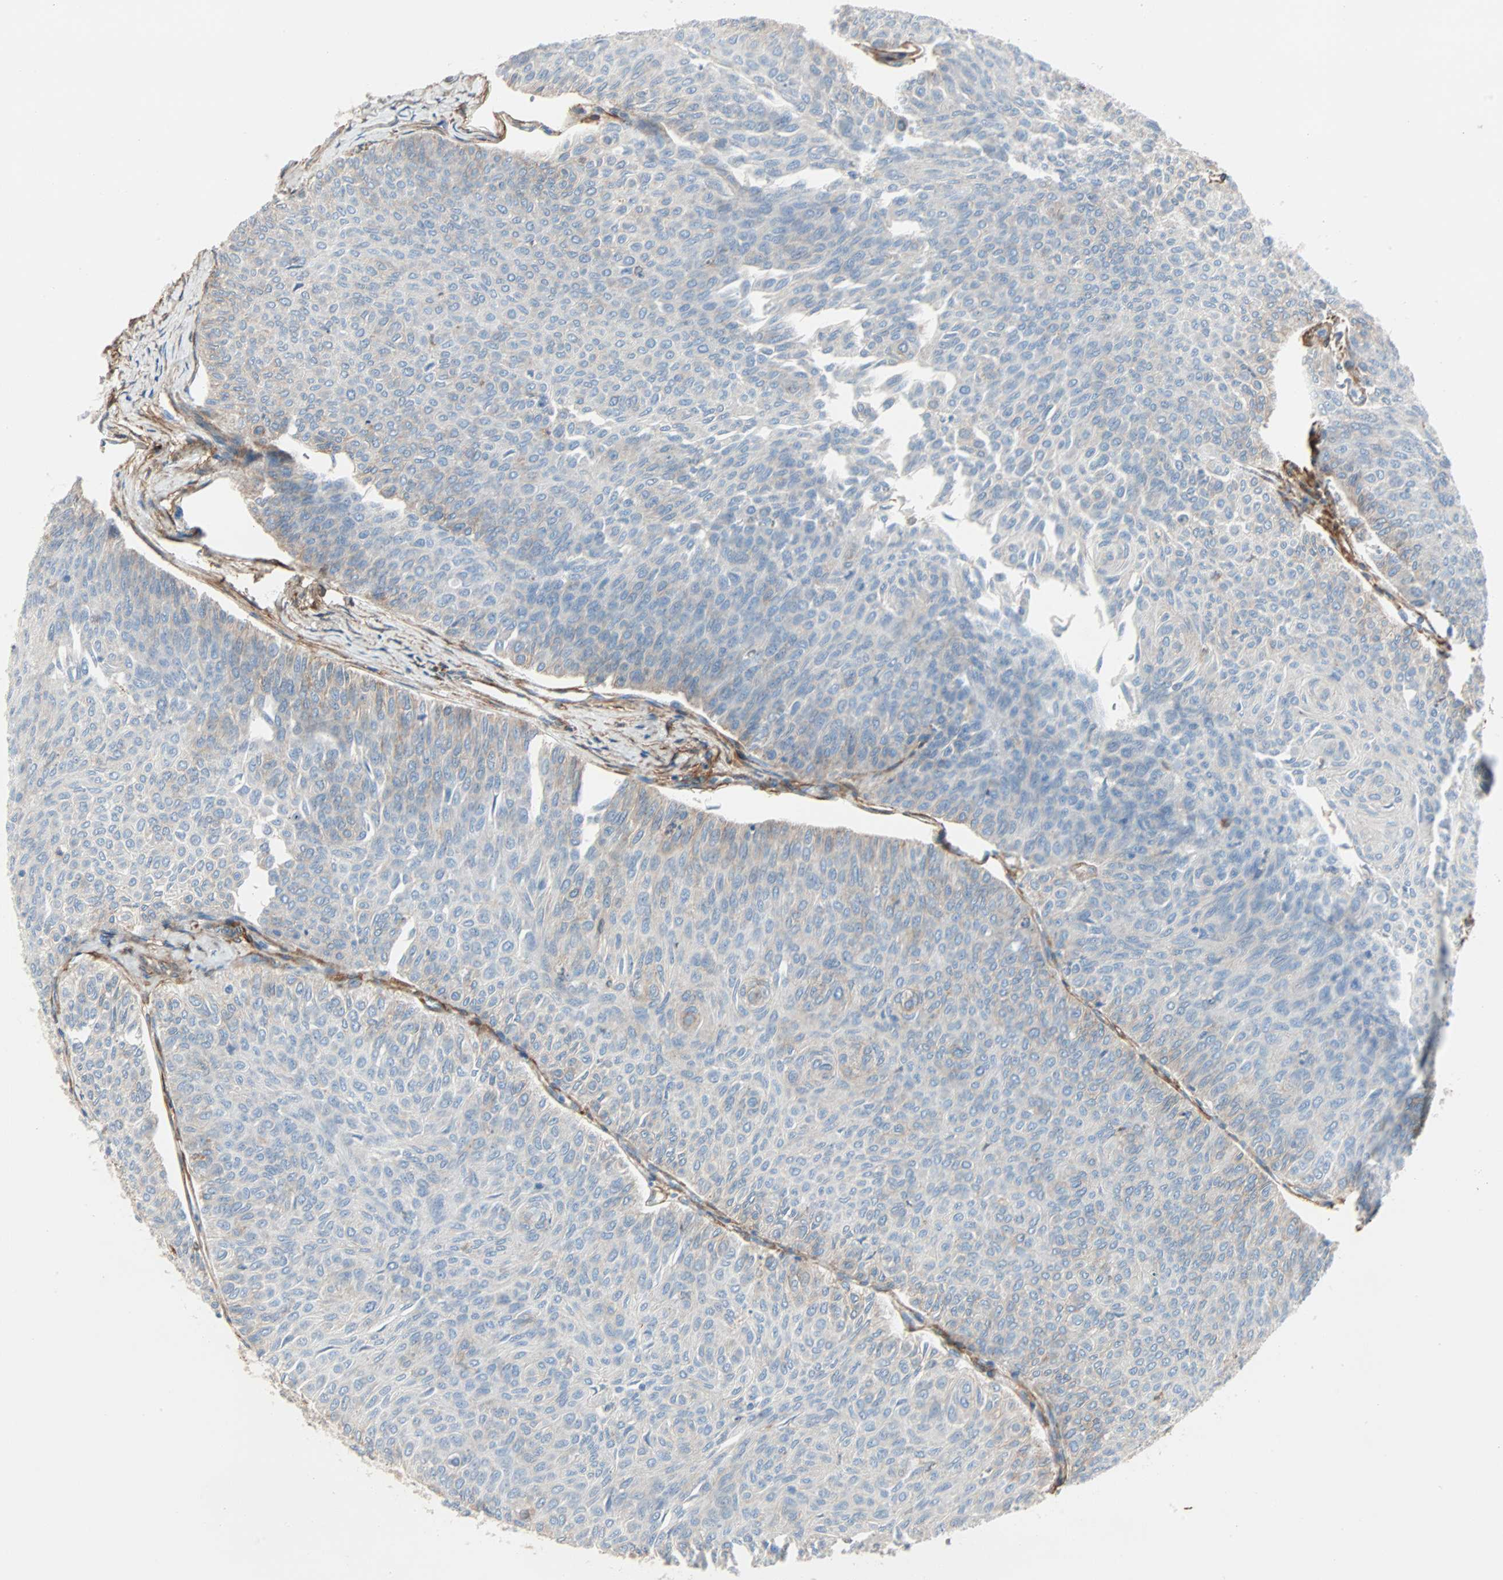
{"staining": {"intensity": "weak", "quantity": "25%-75%", "location": "cytoplasmic/membranous"}, "tissue": "urothelial cancer", "cell_type": "Tumor cells", "image_type": "cancer", "snomed": [{"axis": "morphology", "description": "Urothelial carcinoma, Low grade"}, {"axis": "topography", "description": "Urinary bladder"}], "caption": "Protein expression by immunohistochemistry displays weak cytoplasmic/membranous positivity in about 25%-75% of tumor cells in urothelial cancer. (DAB = brown stain, brightfield microscopy at high magnification).", "gene": "EPB41L2", "patient": {"sex": "male", "age": 78}}